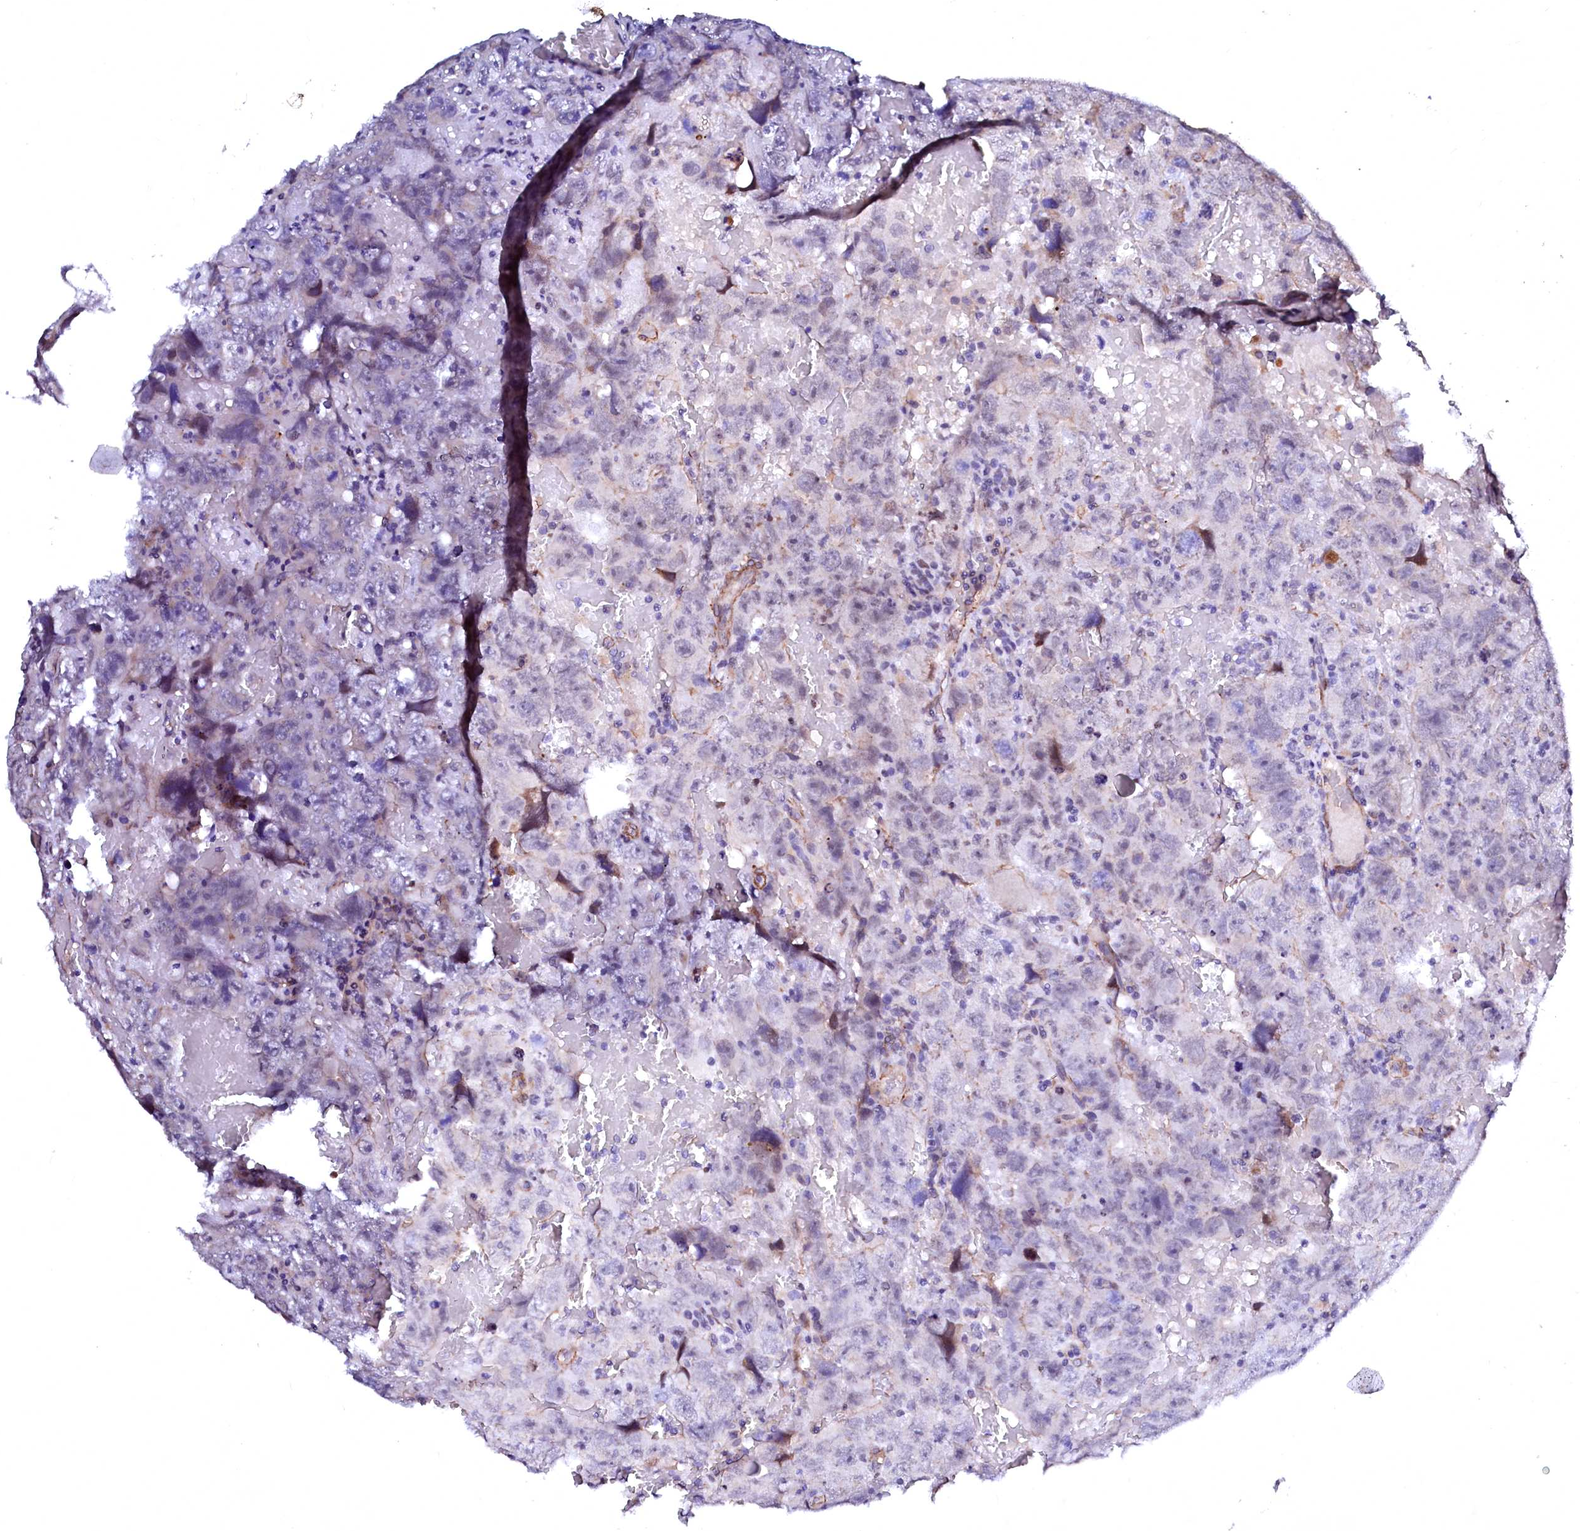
{"staining": {"intensity": "weak", "quantity": "<25%", "location": "nuclear"}, "tissue": "testis cancer", "cell_type": "Tumor cells", "image_type": "cancer", "snomed": [{"axis": "morphology", "description": "Carcinoma, Embryonal, NOS"}, {"axis": "topography", "description": "Testis"}], "caption": "Protein analysis of testis cancer (embryonal carcinoma) shows no significant positivity in tumor cells.", "gene": "GPR176", "patient": {"sex": "male", "age": 45}}